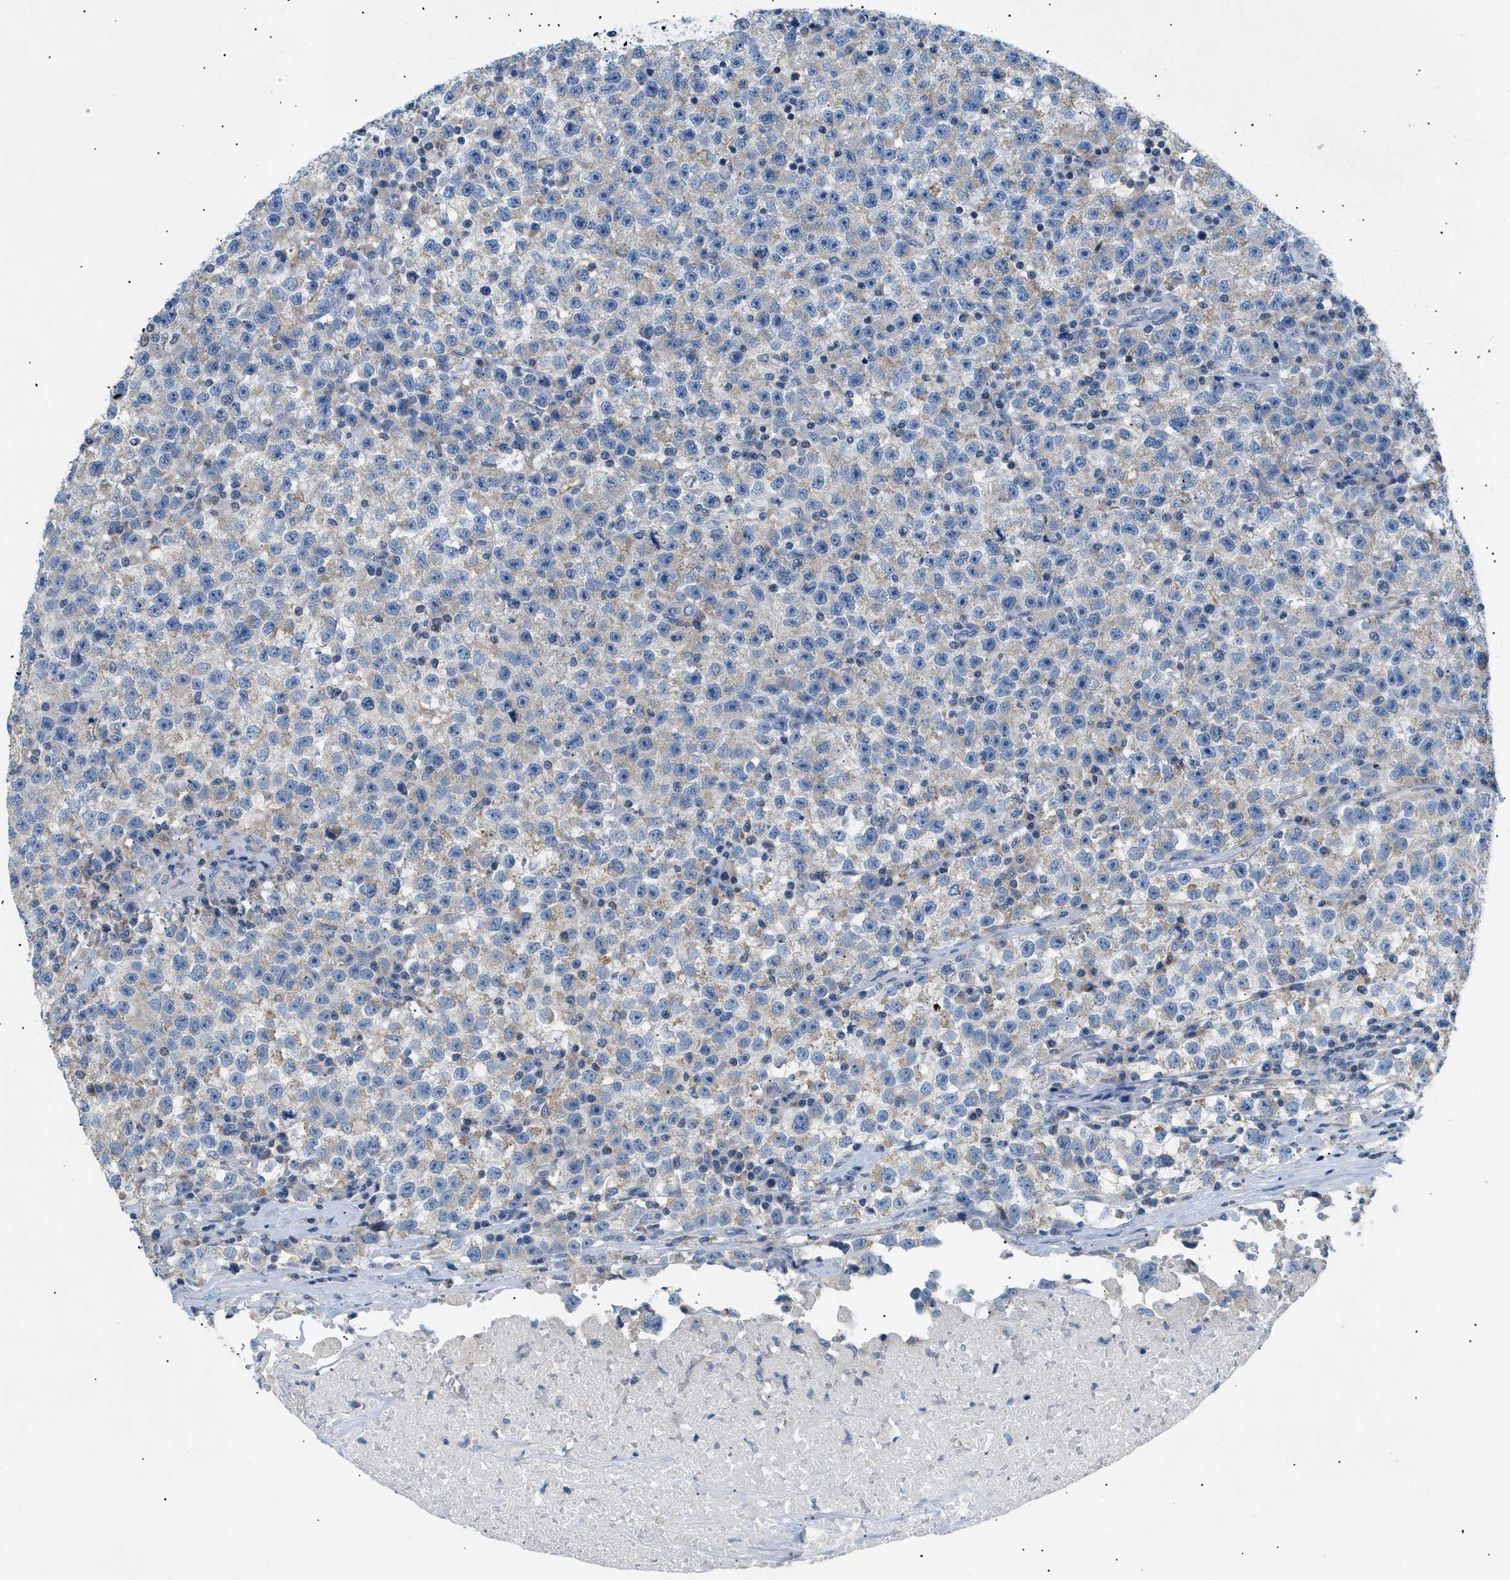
{"staining": {"intensity": "weak", "quantity": "25%-75%", "location": "cytoplasmic/membranous"}, "tissue": "testis cancer", "cell_type": "Tumor cells", "image_type": "cancer", "snomed": [{"axis": "morphology", "description": "Seminoma, NOS"}, {"axis": "topography", "description": "Testis"}], "caption": "This is a histology image of immunohistochemistry (IHC) staining of testis cancer, which shows weak positivity in the cytoplasmic/membranous of tumor cells.", "gene": "ILDR1", "patient": {"sex": "male", "age": 22}}